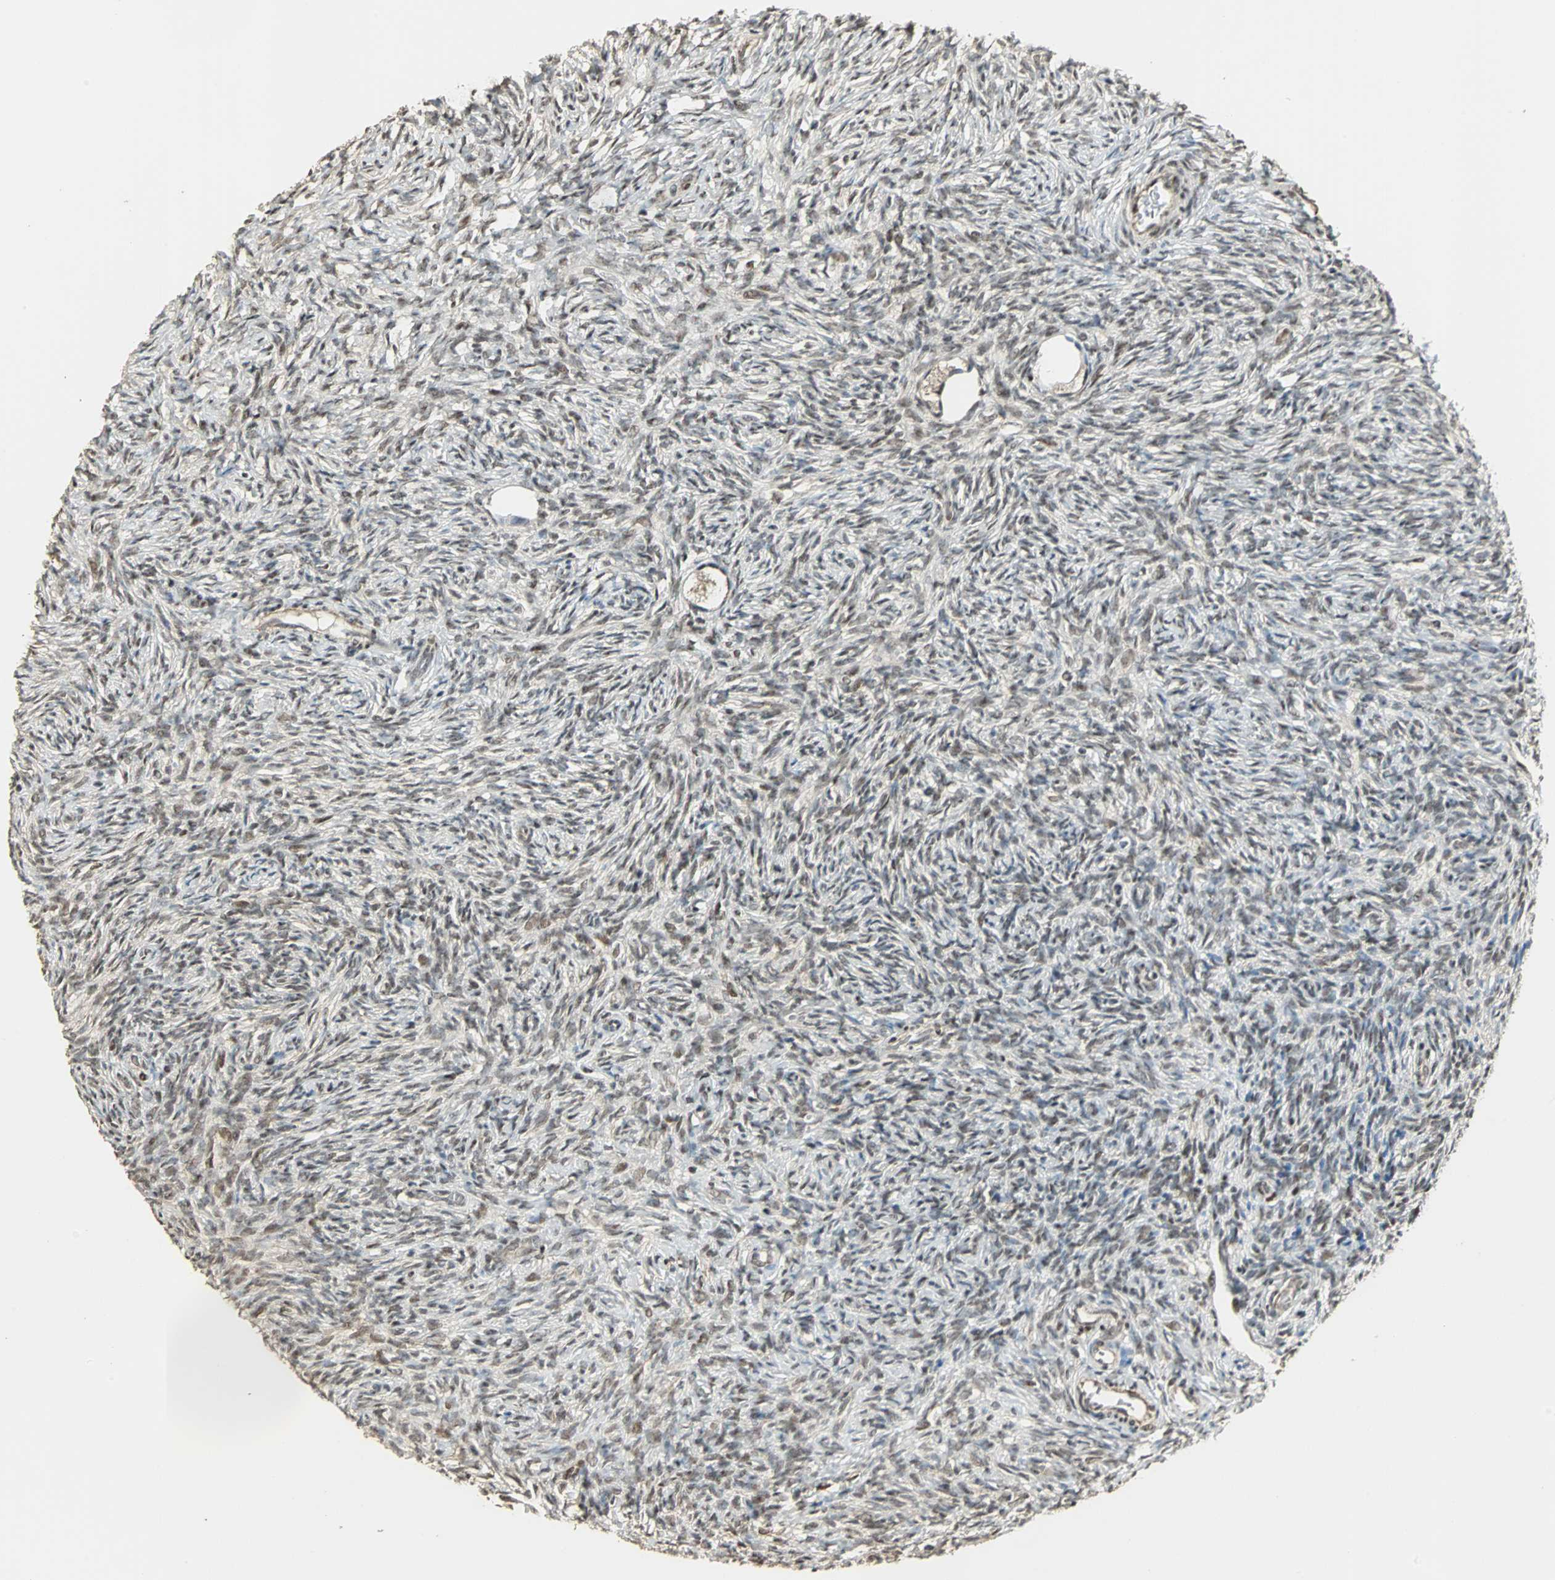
{"staining": {"intensity": "moderate", "quantity": ">75%", "location": "nuclear"}, "tissue": "ovary", "cell_type": "Ovarian stroma cells", "image_type": "normal", "snomed": [{"axis": "morphology", "description": "Normal tissue, NOS"}, {"axis": "topography", "description": "Ovary"}], "caption": "Ovarian stroma cells show medium levels of moderate nuclear positivity in approximately >75% of cells in benign human ovary. The staining was performed using DAB to visualize the protein expression in brown, while the nuclei were stained in blue with hematoxylin (Magnification: 20x).", "gene": "MED4", "patient": {"sex": "female", "age": 35}}